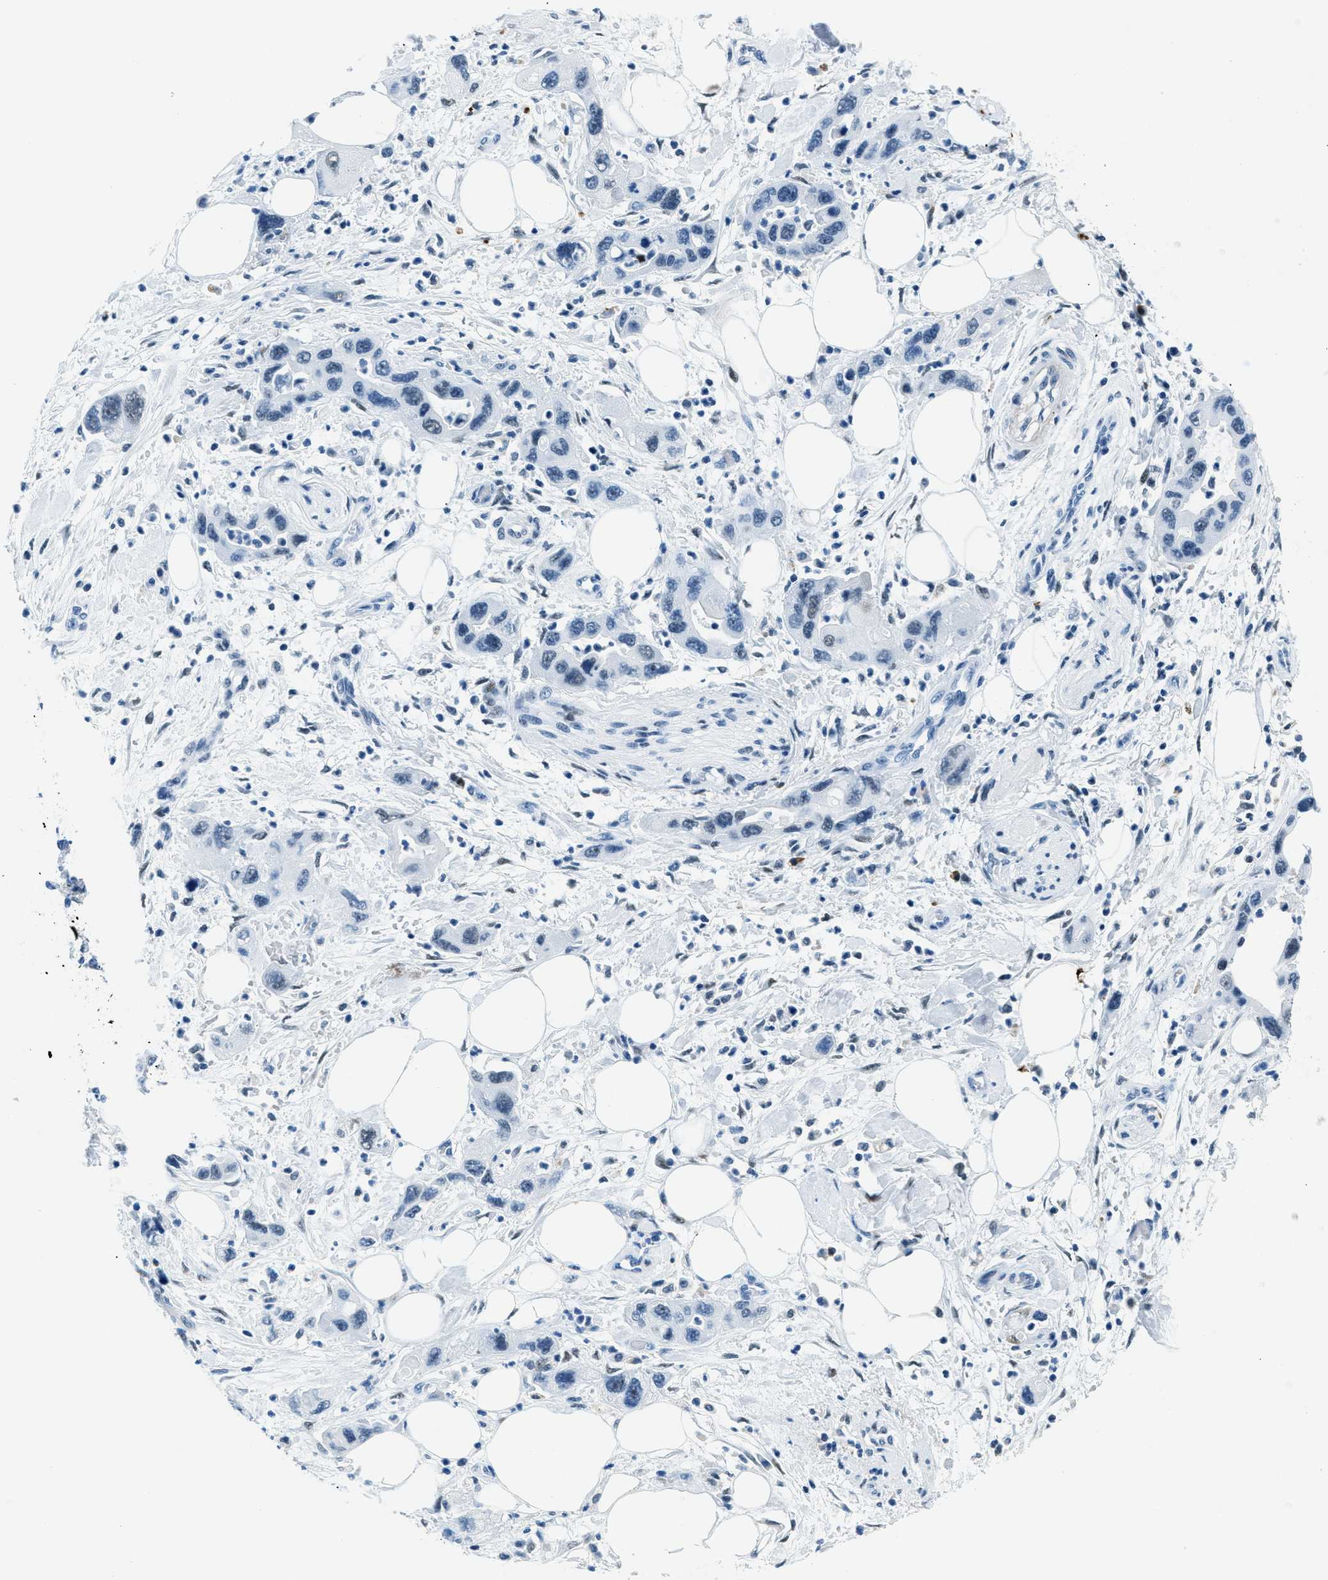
{"staining": {"intensity": "negative", "quantity": "none", "location": "none"}, "tissue": "pancreatic cancer", "cell_type": "Tumor cells", "image_type": "cancer", "snomed": [{"axis": "morphology", "description": "Normal tissue, NOS"}, {"axis": "morphology", "description": "Adenocarcinoma, NOS"}, {"axis": "topography", "description": "Pancreas"}], "caption": "A histopathology image of human pancreatic adenocarcinoma is negative for staining in tumor cells.", "gene": "PLA2G2A", "patient": {"sex": "female", "age": 71}}